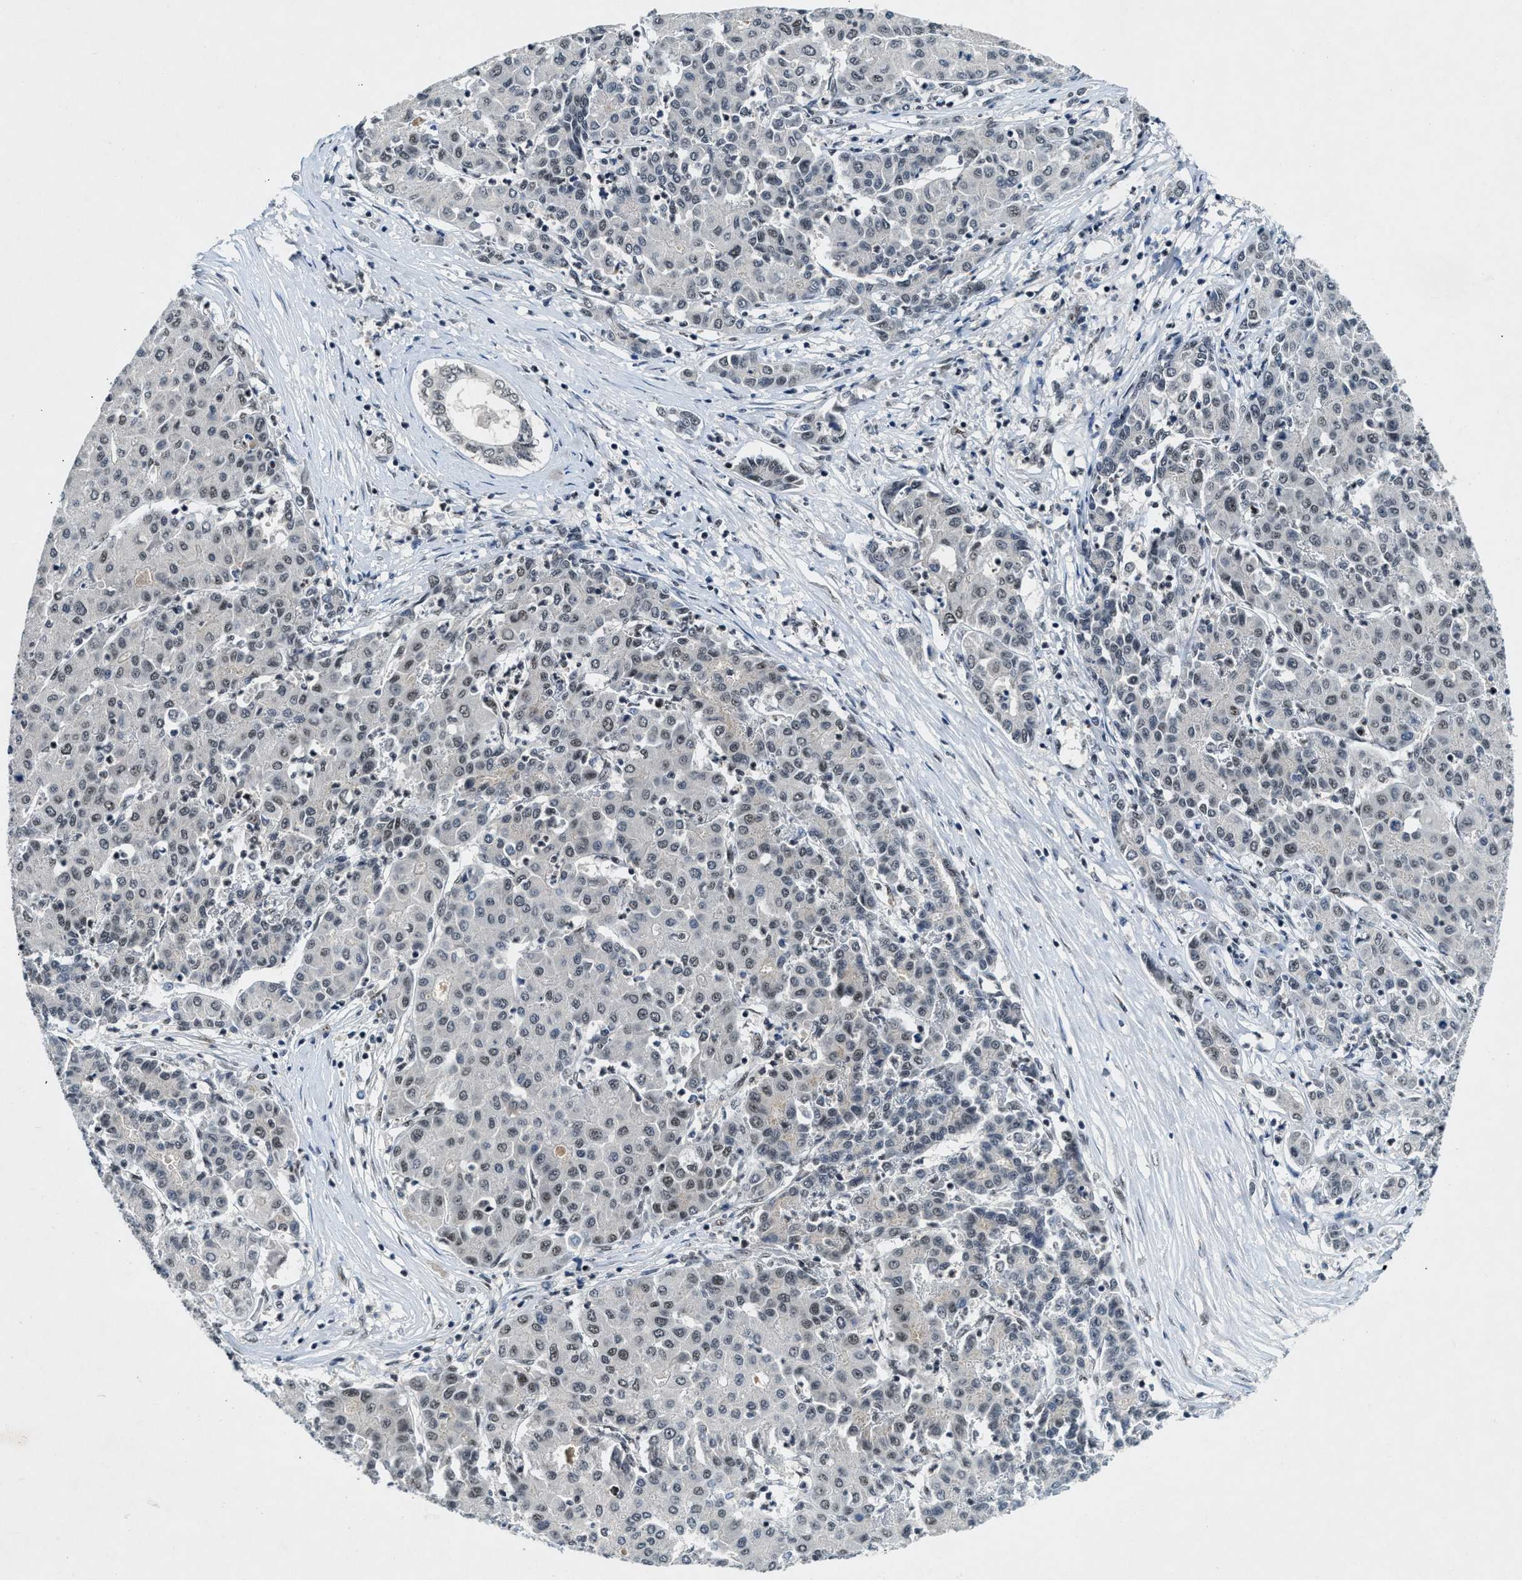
{"staining": {"intensity": "weak", "quantity": "25%-75%", "location": "nuclear"}, "tissue": "liver cancer", "cell_type": "Tumor cells", "image_type": "cancer", "snomed": [{"axis": "morphology", "description": "Carcinoma, Hepatocellular, NOS"}, {"axis": "topography", "description": "Liver"}], "caption": "Human hepatocellular carcinoma (liver) stained with a protein marker reveals weak staining in tumor cells.", "gene": "NCOA1", "patient": {"sex": "male", "age": 65}}